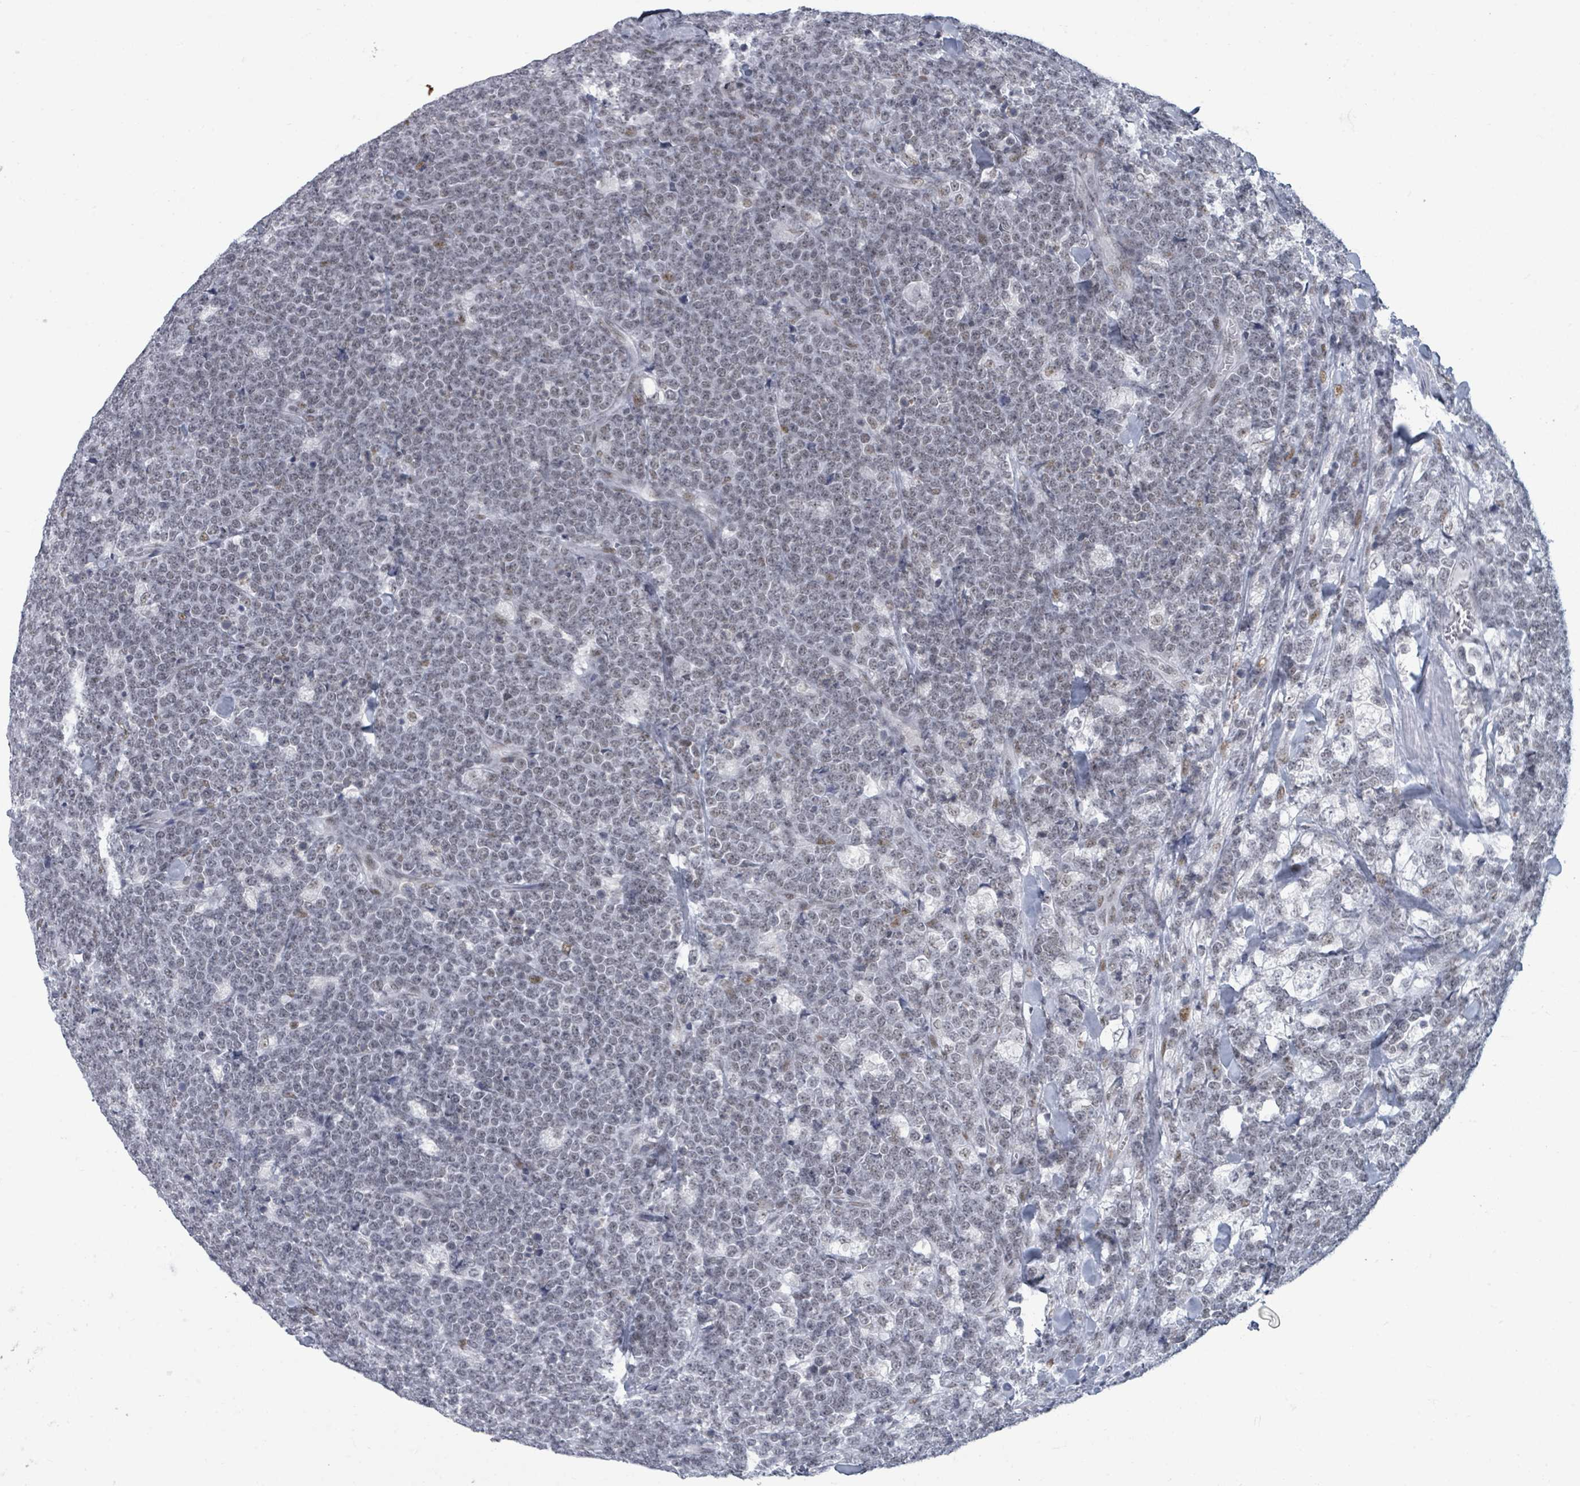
{"staining": {"intensity": "weak", "quantity": "<25%", "location": "nuclear"}, "tissue": "lymphoma", "cell_type": "Tumor cells", "image_type": "cancer", "snomed": [{"axis": "morphology", "description": "Malignant lymphoma, non-Hodgkin's type, High grade"}, {"axis": "topography", "description": "Small intestine"}, {"axis": "topography", "description": "Colon"}], "caption": "DAB immunohistochemical staining of human lymphoma shows no significant positivity in tumor cells.", "gene": "ERCC5", "patient": {"sex": "male", "age": 8}}